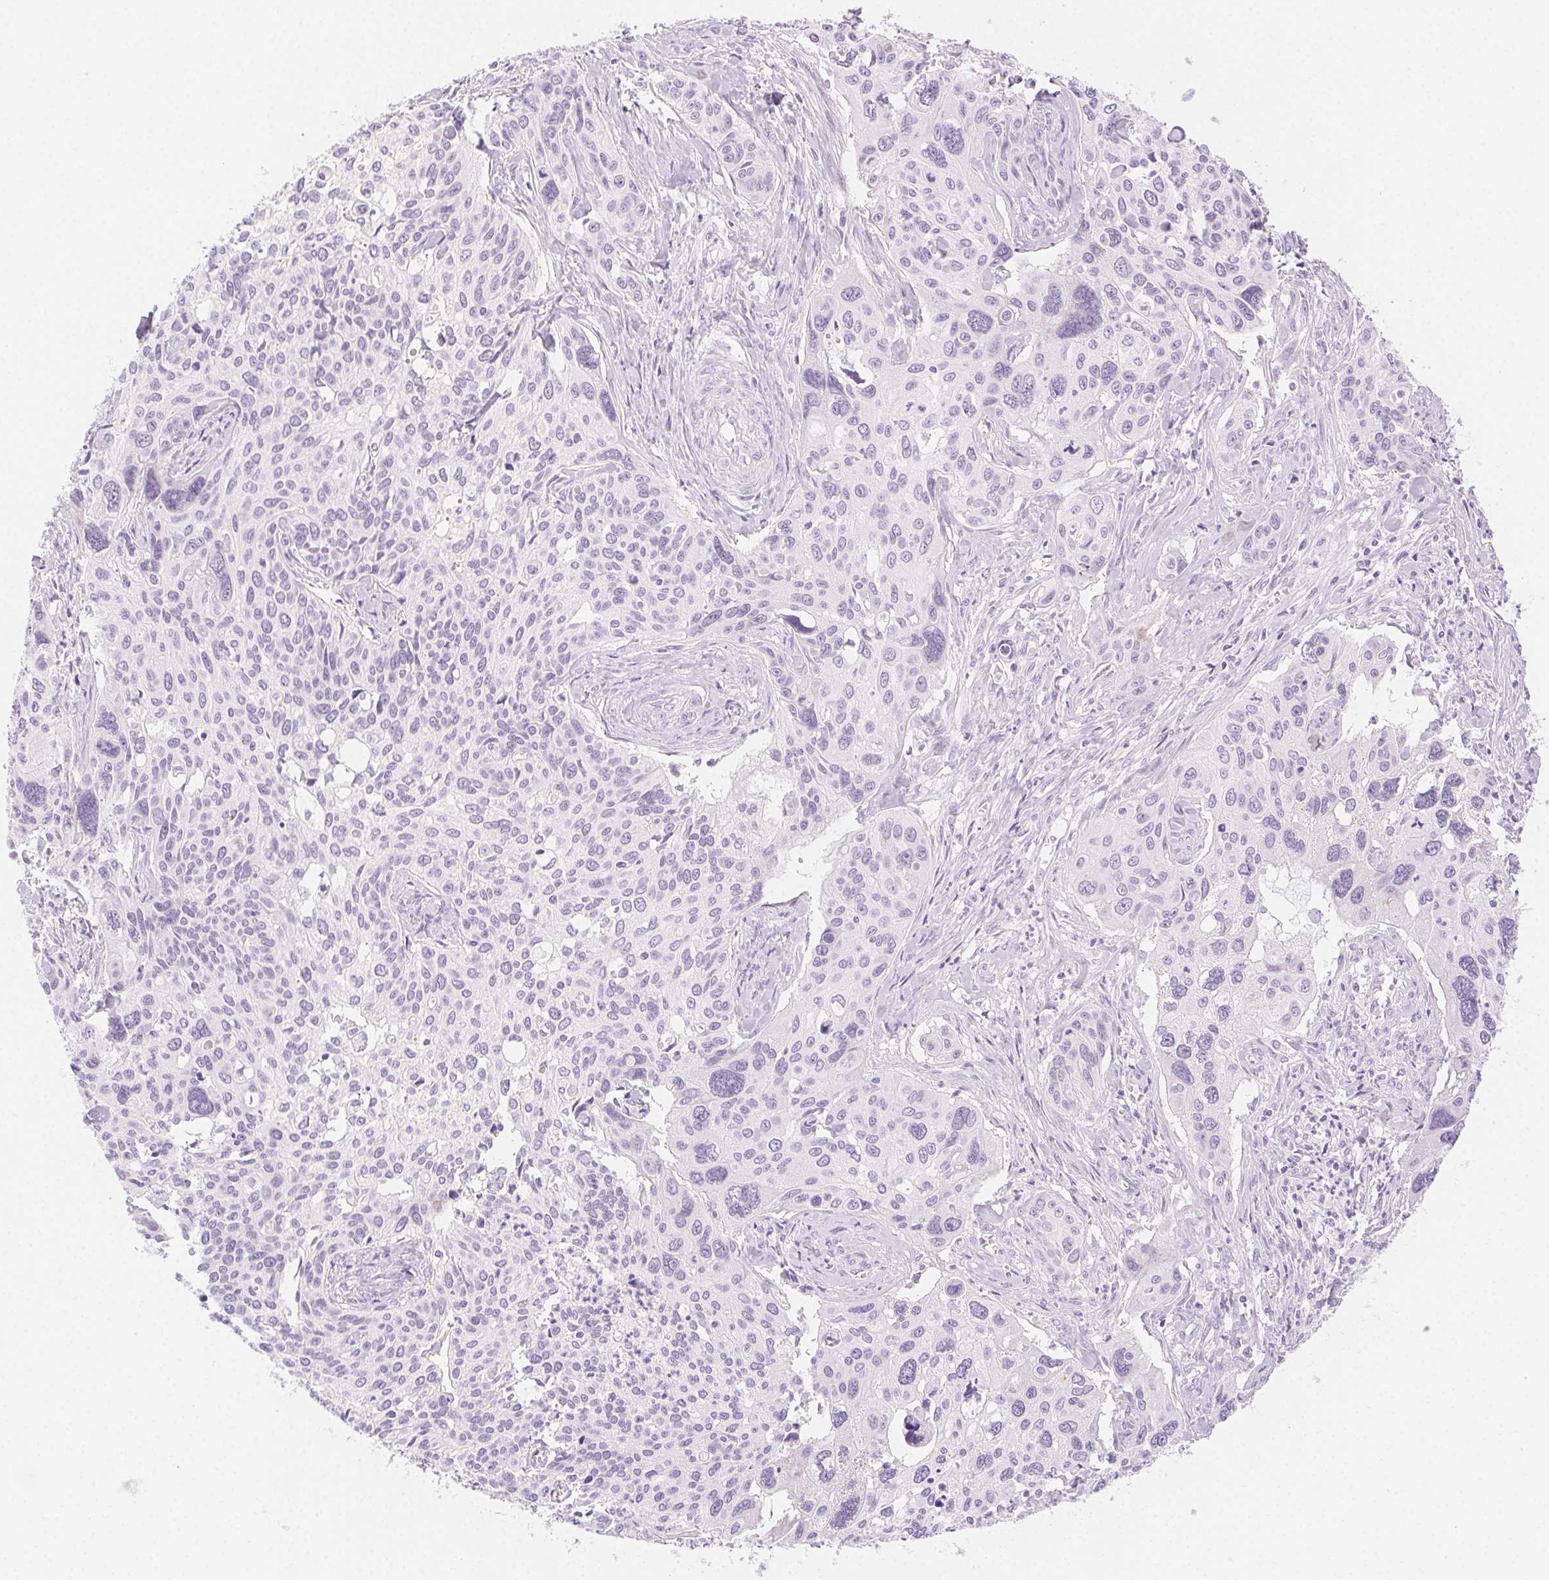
{"staining": {"intensity": "negative", "quantity": "none", "location": "none"}, "tissue": "cervical cancer", "cell_type": "Tumor cells", "image_type": "cancer", "snomed": [{"axis": "morphology", "description": "Squamous cell carcinoma, NOS"}, {"axis": "topography", "description": "Cervix"}], "caption": "Tumor cells show no significant protein expression in squamous cell carcinoma (cervical). The staining was performed using DAB to visualize the protein expression in brown, while the nuclei were stained in blue with hematoxylin (Magnification: 20x).", "gene": "SPACA4", "patient": {"sex": "female", "age": 31}}